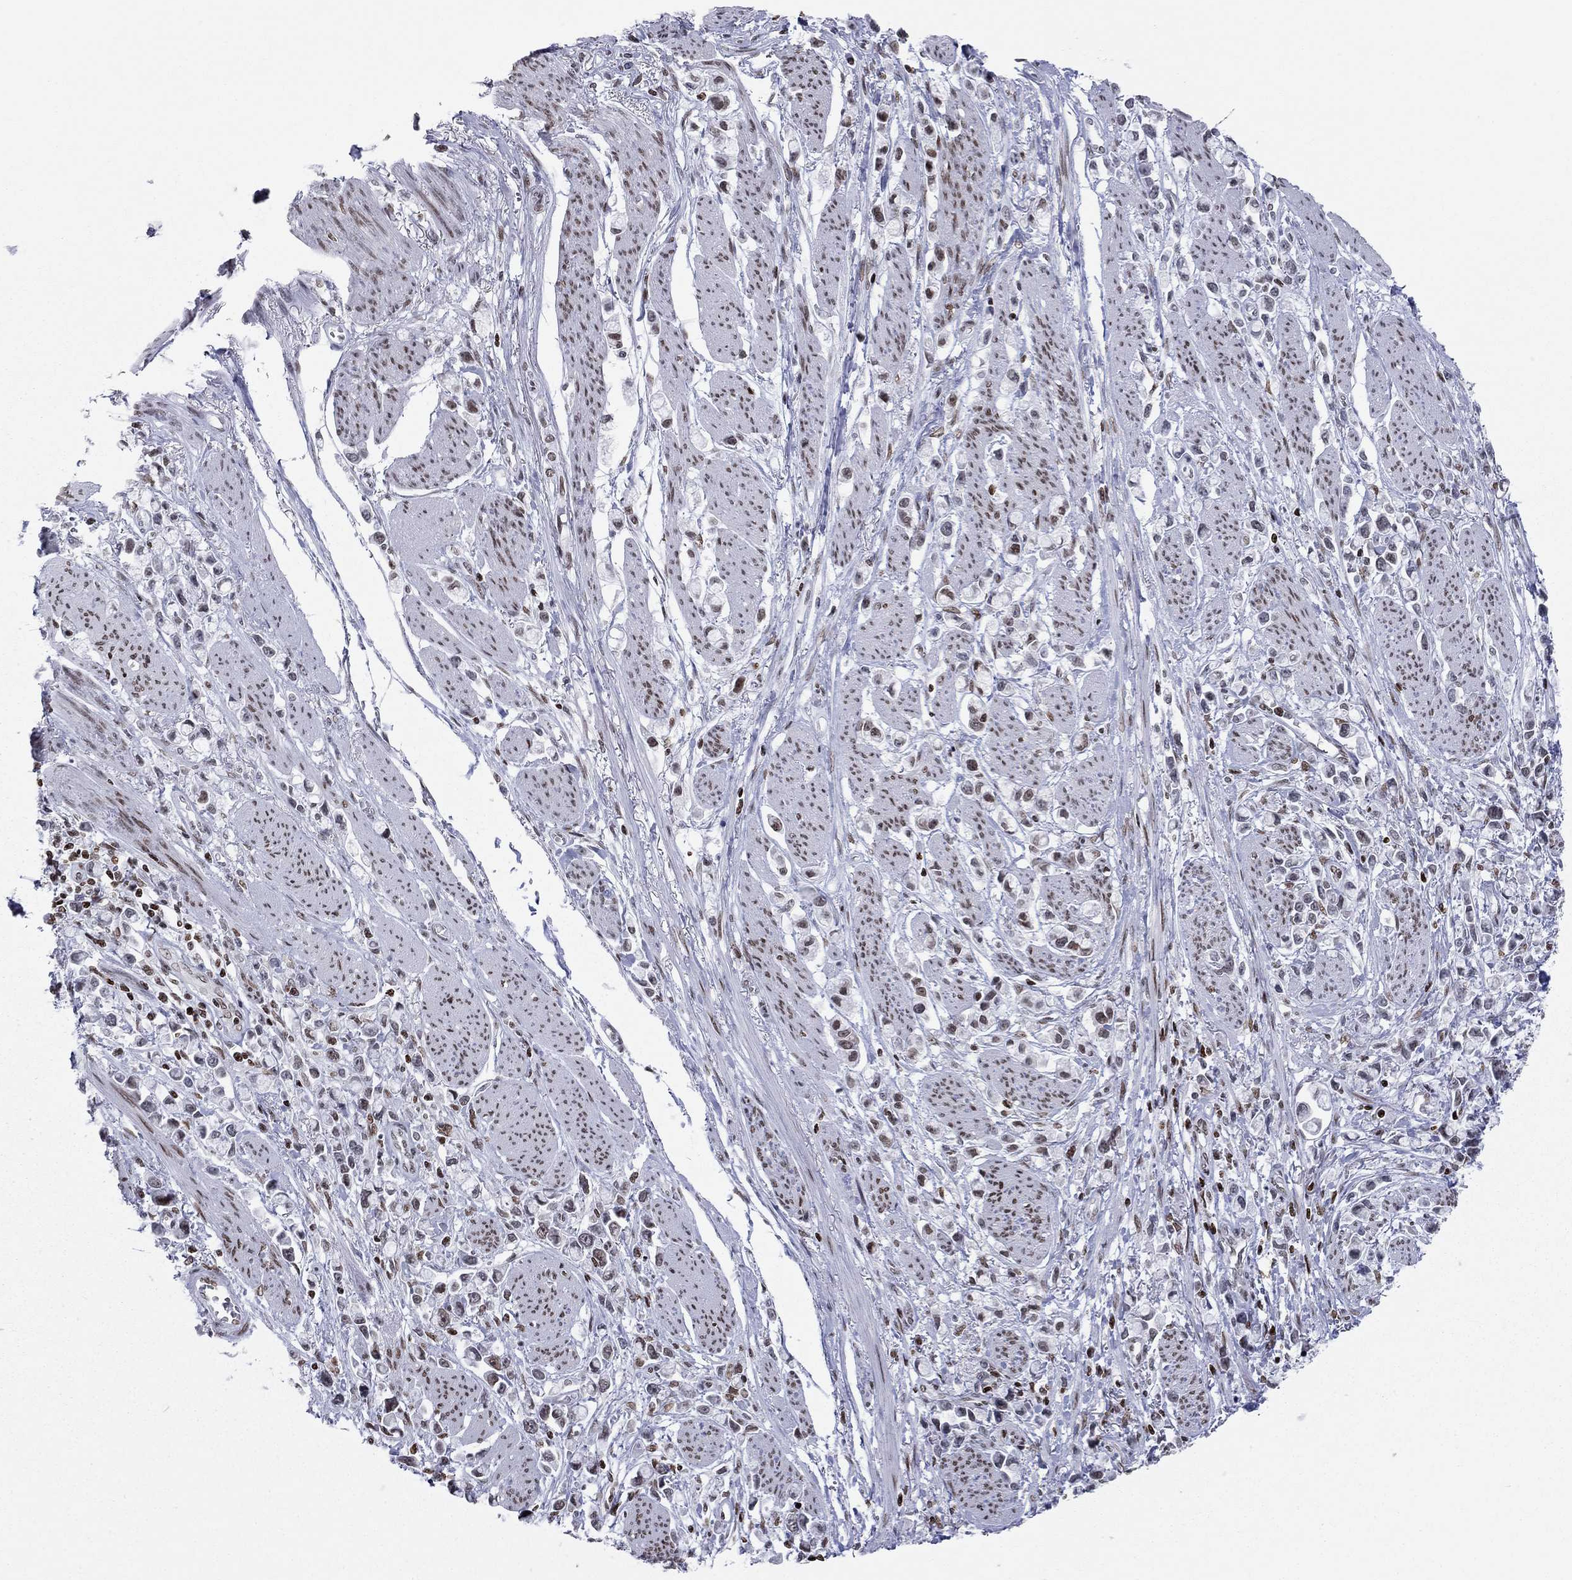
{"staining": {"intensity": "moderate", "quantity": "<25%", "location": "nuclear"}, "tissue": "stomach cancer", "cell_type": "Tumor cells", "image_type": "cancer", "snomed": [{"axis": "morphology", "description": "Adenocarcinoma, NOS"}, {"axis": "topography", "description": "Stomach"}], "caption": "Protein positivity by immunohistochemistry (IHC) reveals moderate nuclear staining in approximately <25% of tumor cells in adenocarcinoma (stomach).", "gene": "H2AX", "patient": {"sex": "female", "age": 81}}